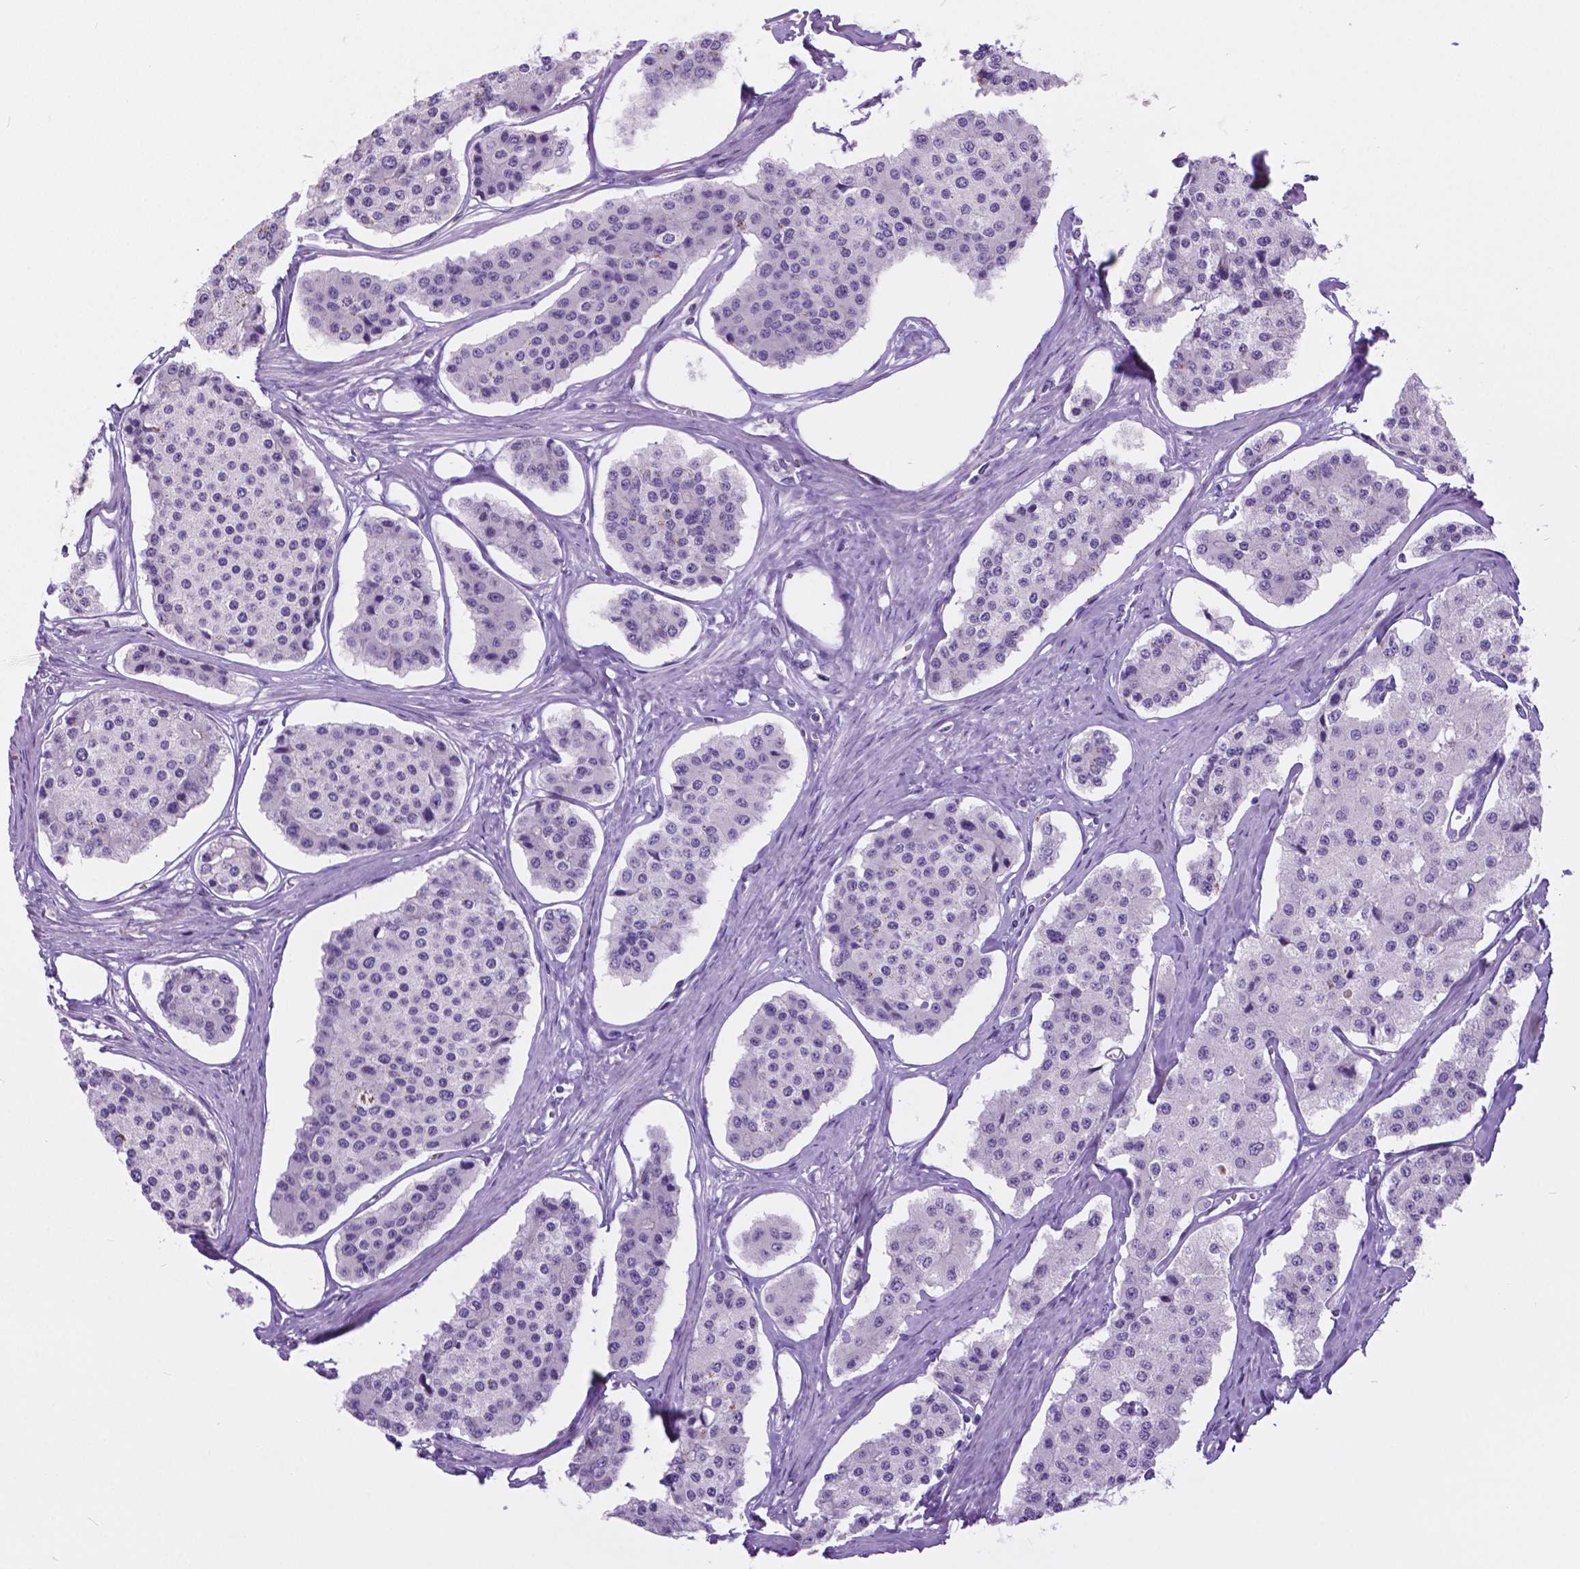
{"staining": {"intensity": "negative", "quantity": "none", "location": "none"}, "tissue": "carcinoid", "cell_type": "Tumor cells", "image_type": "cancer", "snomed": [{"axis": "morphology", "description": "Carcinoid, malignant, NOS"}, {"axis": "topography", "description": "Small intestine"}], "caption": "Carcinoid (malignant) stained for a protein using IHC shows no positivity tumor cells.", "gene": "ARMS2", "patient": {"sex": "female", "age": 65}}